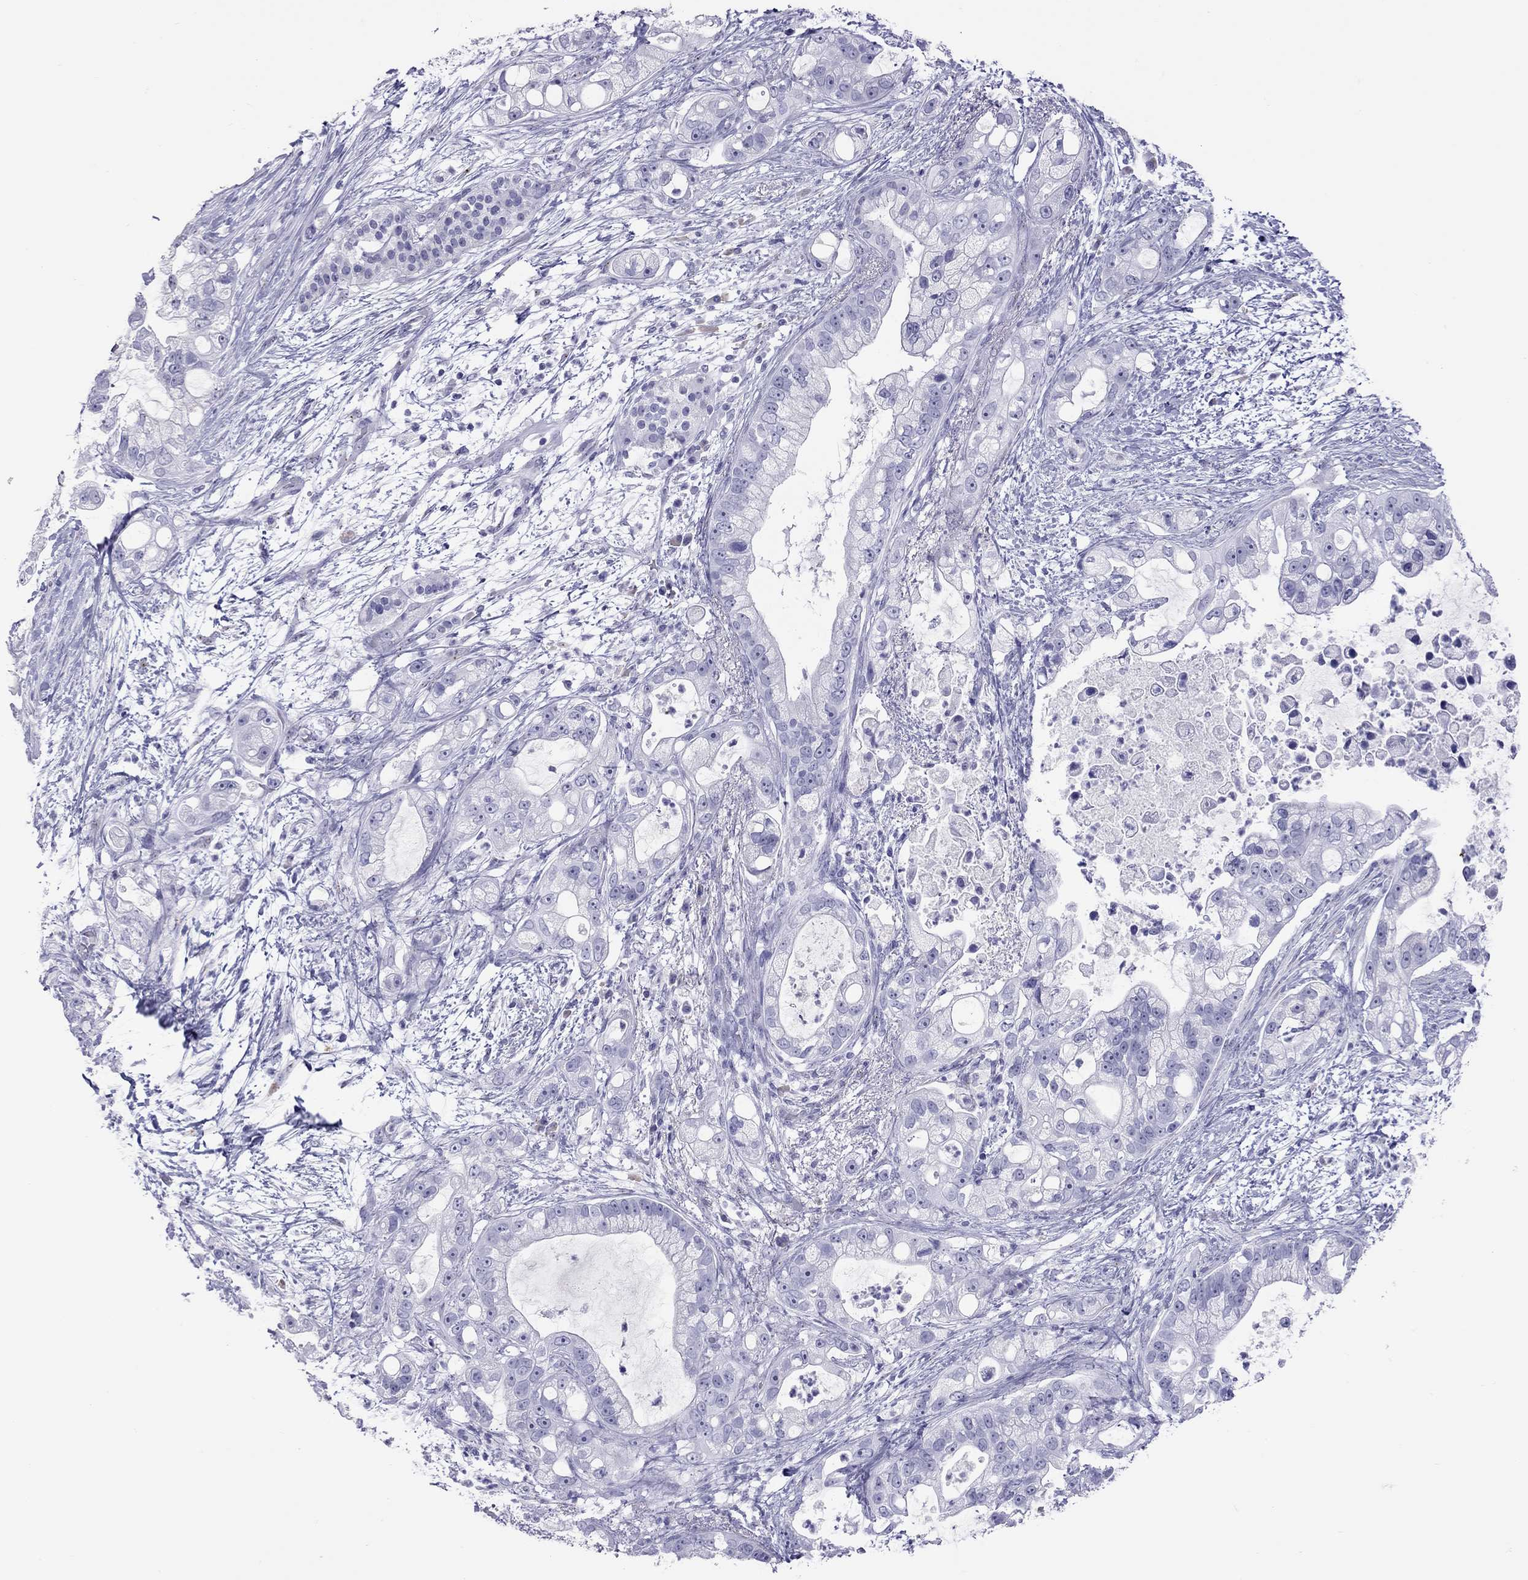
{"staining": {"intensity": "negative", "quantity": "none", "location": "none"}, "tissue": "pancreatic cancer", "cell_type": "Tumor cells", "image_type": "cancer", "snomed": [{"axis": "morphology", "description": "Adenocarcinoma, NOS"}, {"axis": "topography", "description": "Pancreas"}], "caption": "The histopathology image reveals no staining of tumor cells in pancreatic adenocarcinoma. The staining was performed using DAB (3,3'-diaminobenzidine) to visualize the protein expression in brown, while the nuclei were stained in blue with hematoxylin (Magnification: 20x).", "gene": "STAG3", "patient": {"sex": "female", "age": 69}}